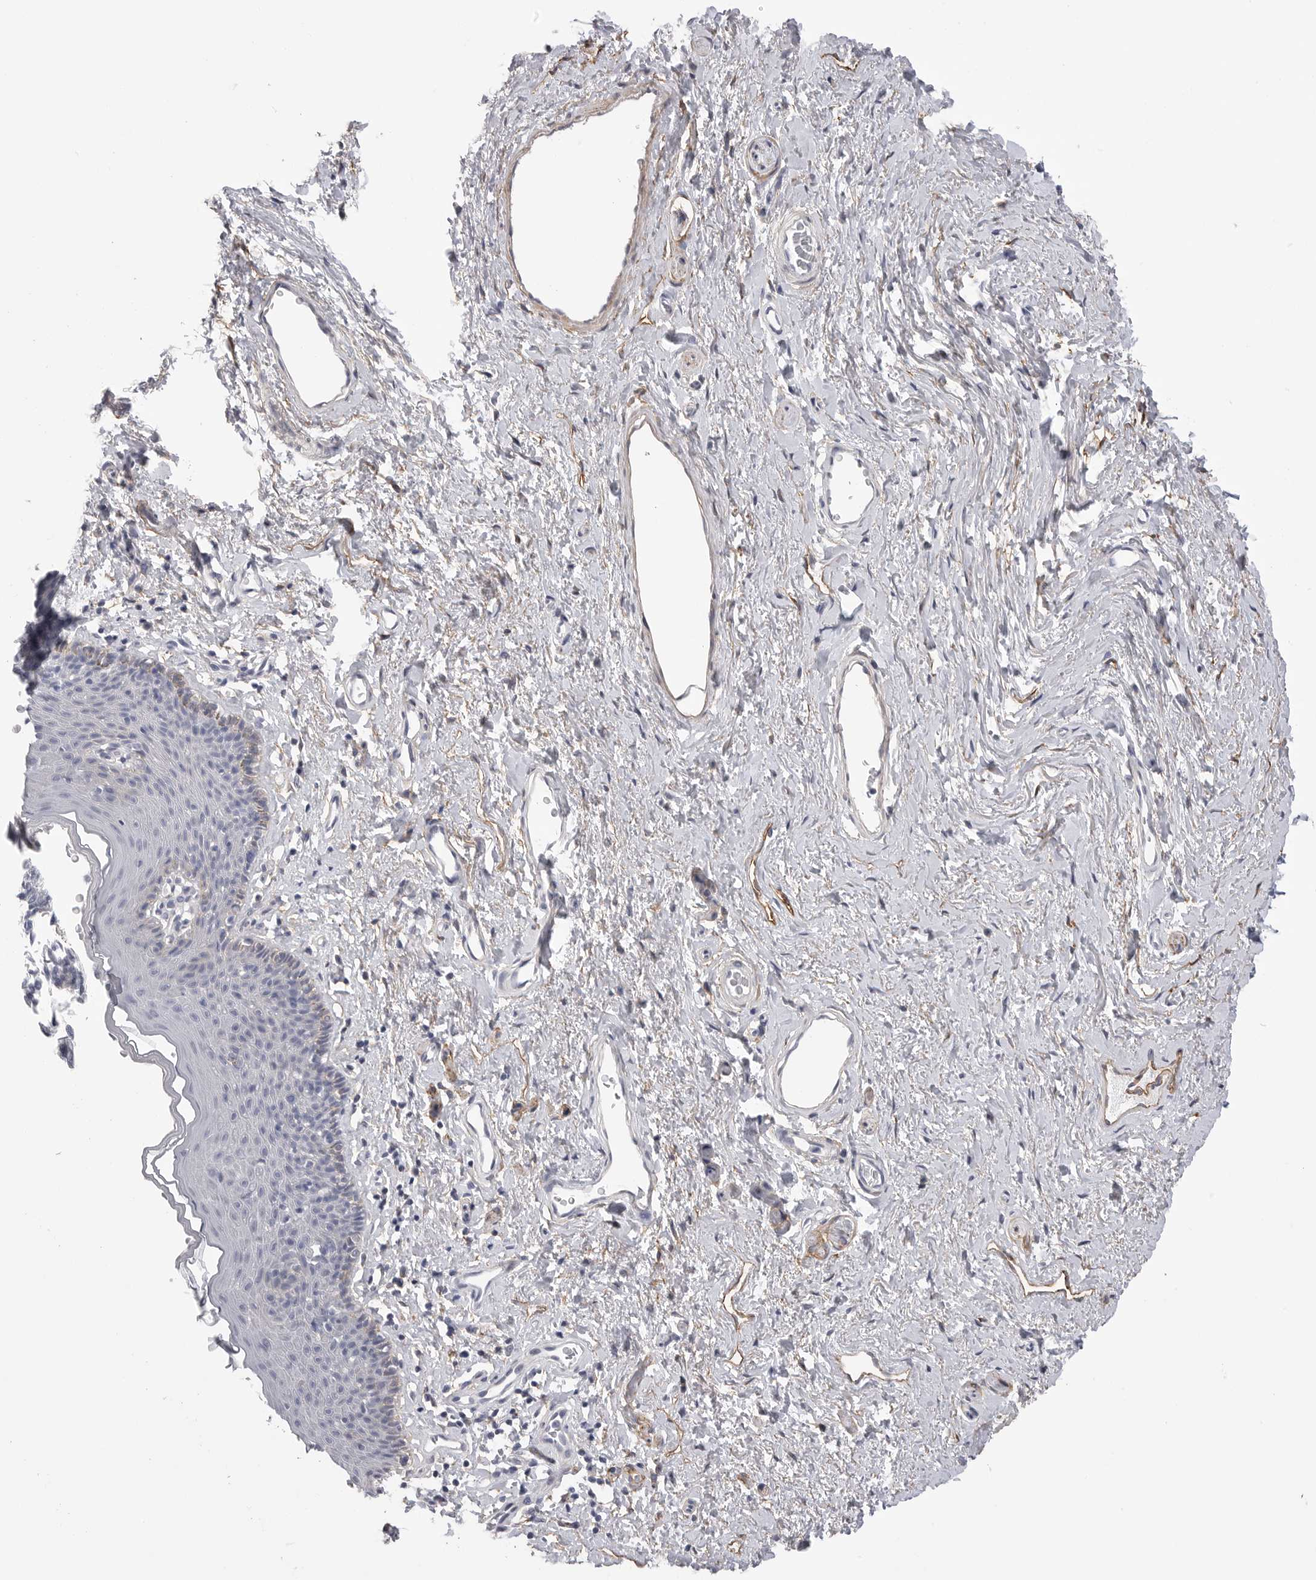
{"staining": {"intensity": "negative", "quantity": "none", "location": "none"}, "tissue": "skin", "cell_type": "Epidermal cells", "image_type": "normal", "snomed": [{"axis": "morphology", "description": "Normal tissue, NOS"}, {"axis": "topography", "description": "Vulva"}], "caption": "Benign skin was stained to show a protein in brown. There is no significant positivity in epidermal cells. The staining is performed using DAB brown chromogen with nuclei counter-stained in using hematoxylin.", "gene": "AKAP12", "patient": {"sex": "female", "age": 66}}